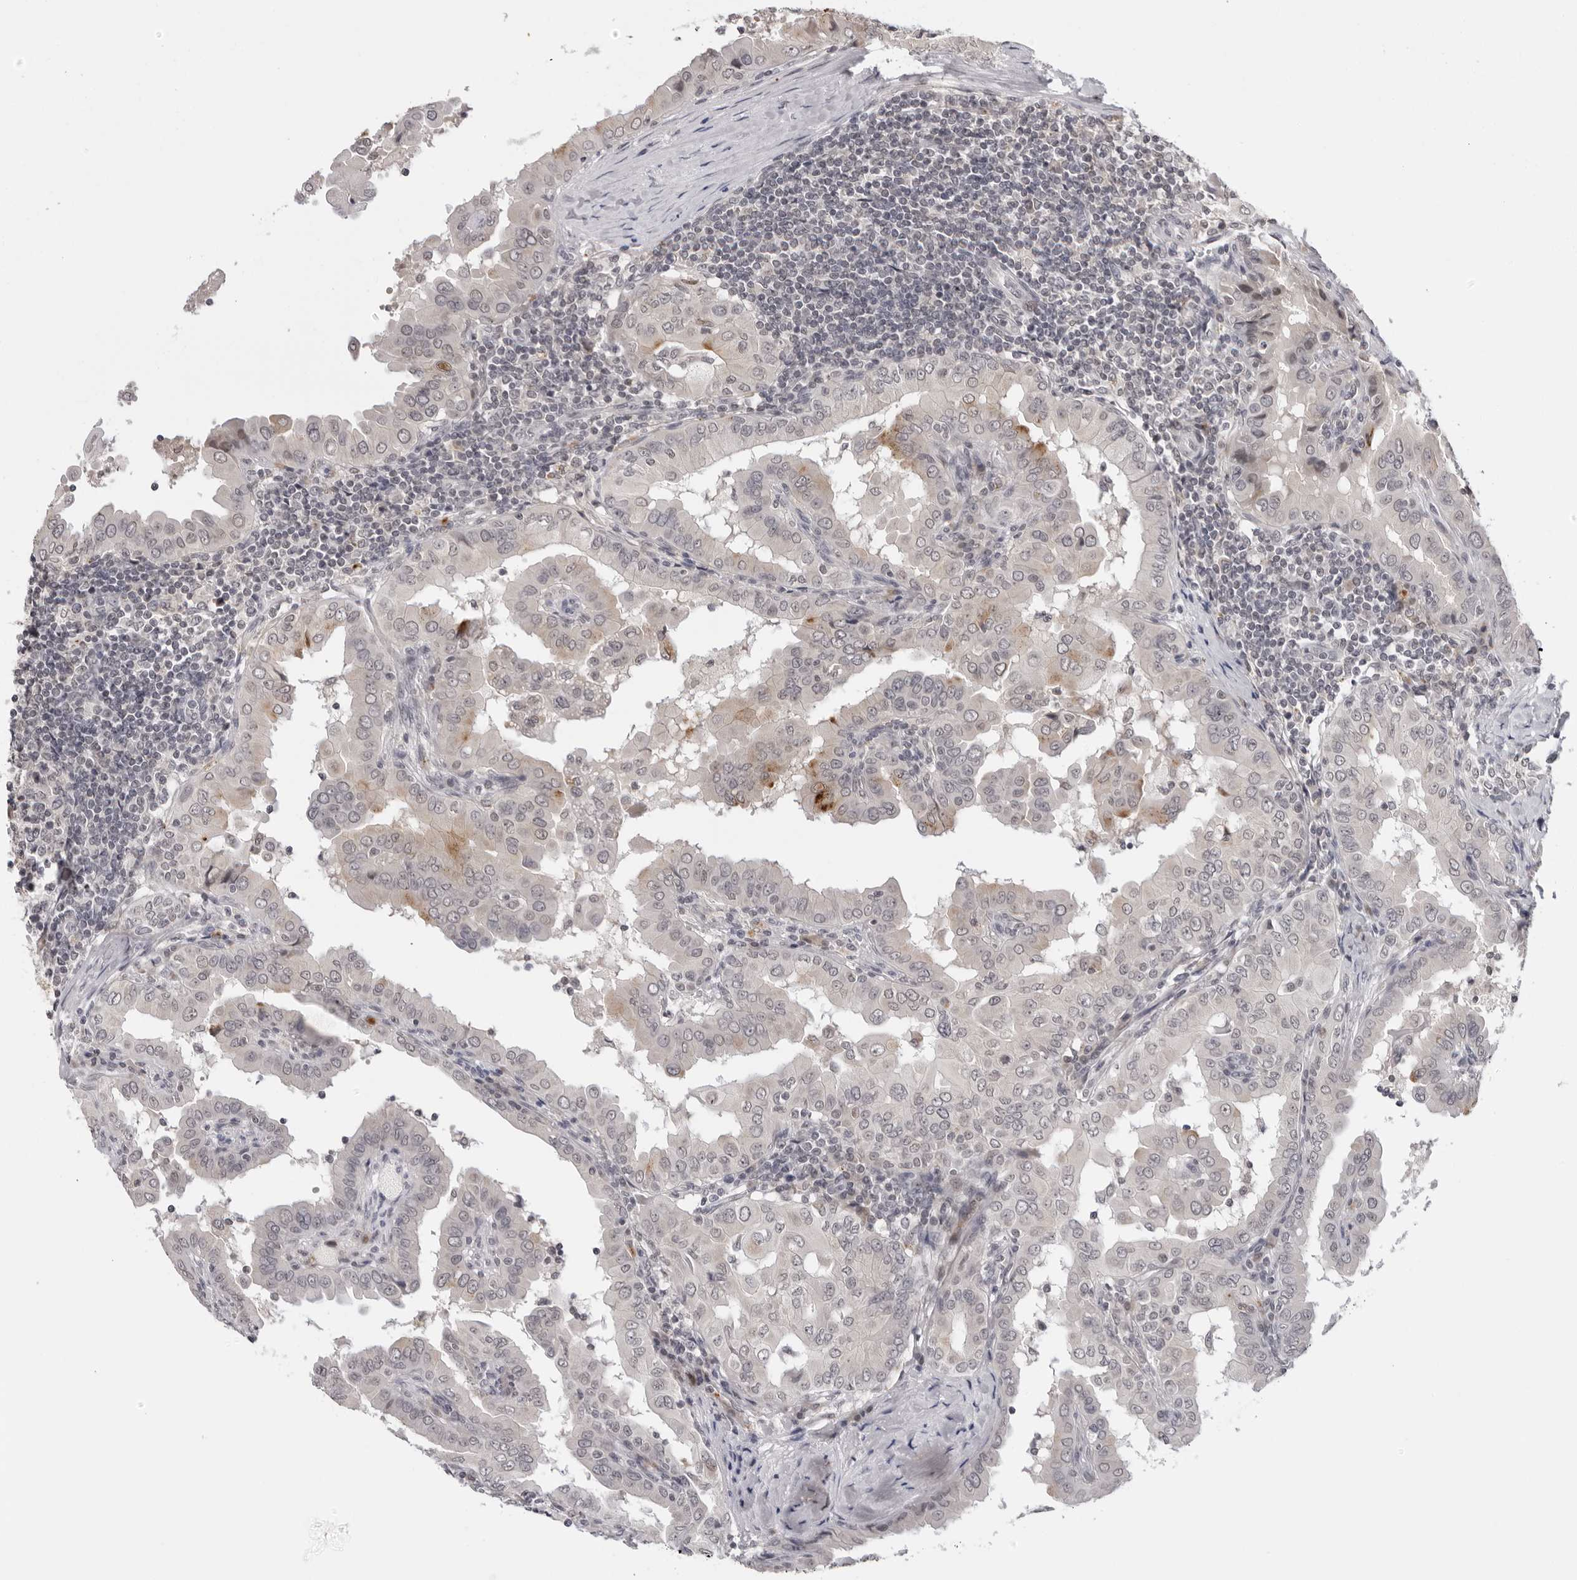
{"staining": {"intensity": "negative", "quantity": "none", "location": "none"}, "tissue": "thyroid cancer", "cell_type": "Tumor cells", "image_type": "cancer", "snomed": [{"axis": "morphology", "description": "Papillary adenocarcinoma, NOS"}, {"axis": "topography", "description": "Thyroid gland"}], "caption": "Thyroid cancer (papillary adenocarcinoma) was stained to show a protein in brown. There is no significant staining in tumor cells.", "gene": "PRUNE1", "patient": {"sex": "male", "age": 33}}